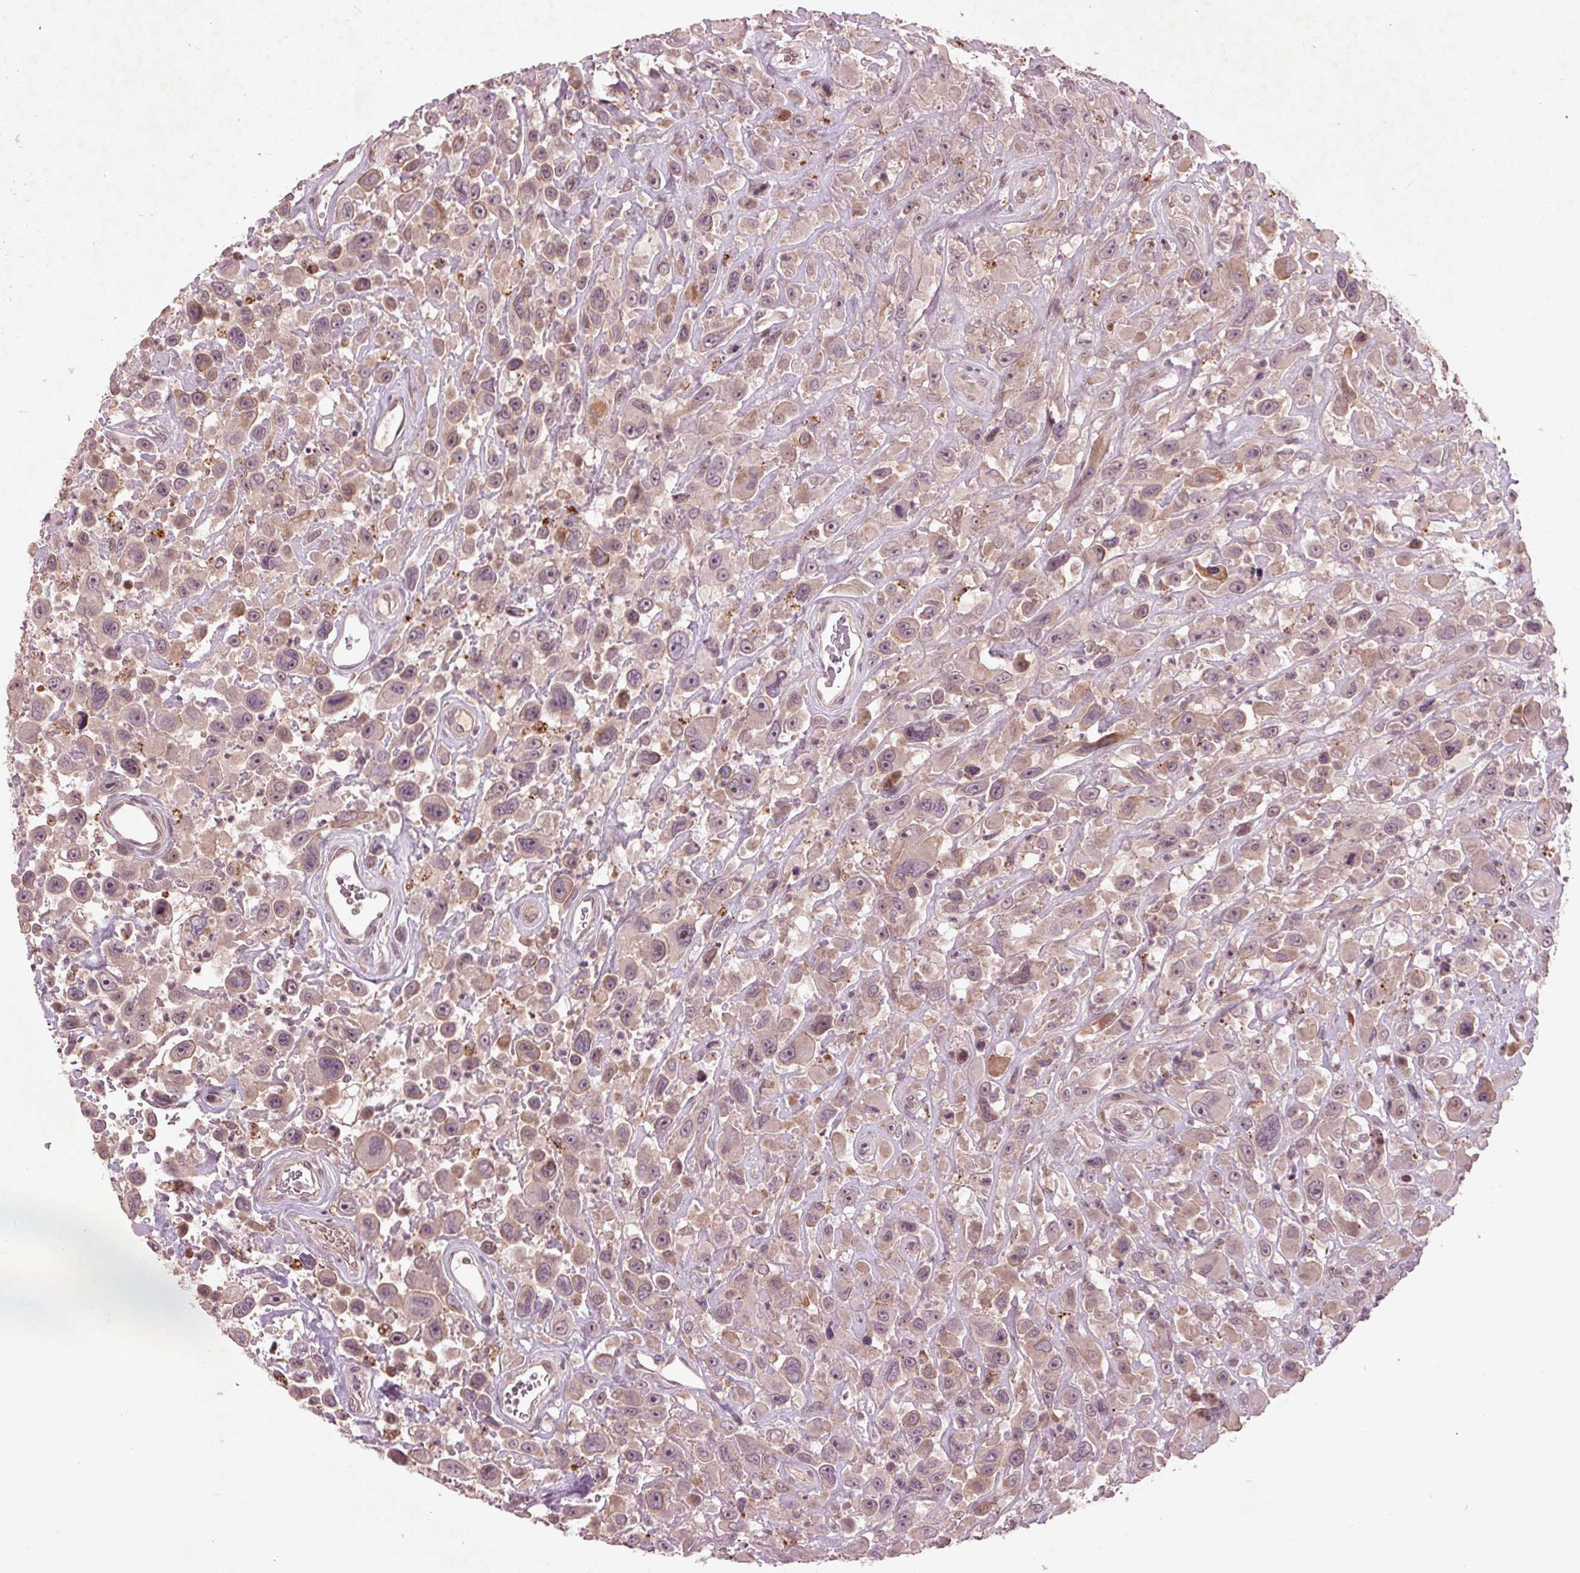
{"staining": {"intensity": "weak", "quantity": "<25%", "location": "cytoplasmic/membranous"}, "tissue": "urothelial cancer", "cell_type": "Tumor cells", "image_type": "cancer", "snomed": [{"axis": "morphology", "description": "Urothelial carcinoma, High grade"}, {"axis": "topography", "description": "Urinary bladder"}], "caption": "IHC micrograph of neoplastic tissue: human urothelial cancer stained with DAB (3,3'-diaminobenzidine) demonstrates no significant protein positivity in tumor cells. (DAB immunohistochemistry, high magnification).", "gene": "CDKL4", "patient": {"sex": "male", "age": 53}}